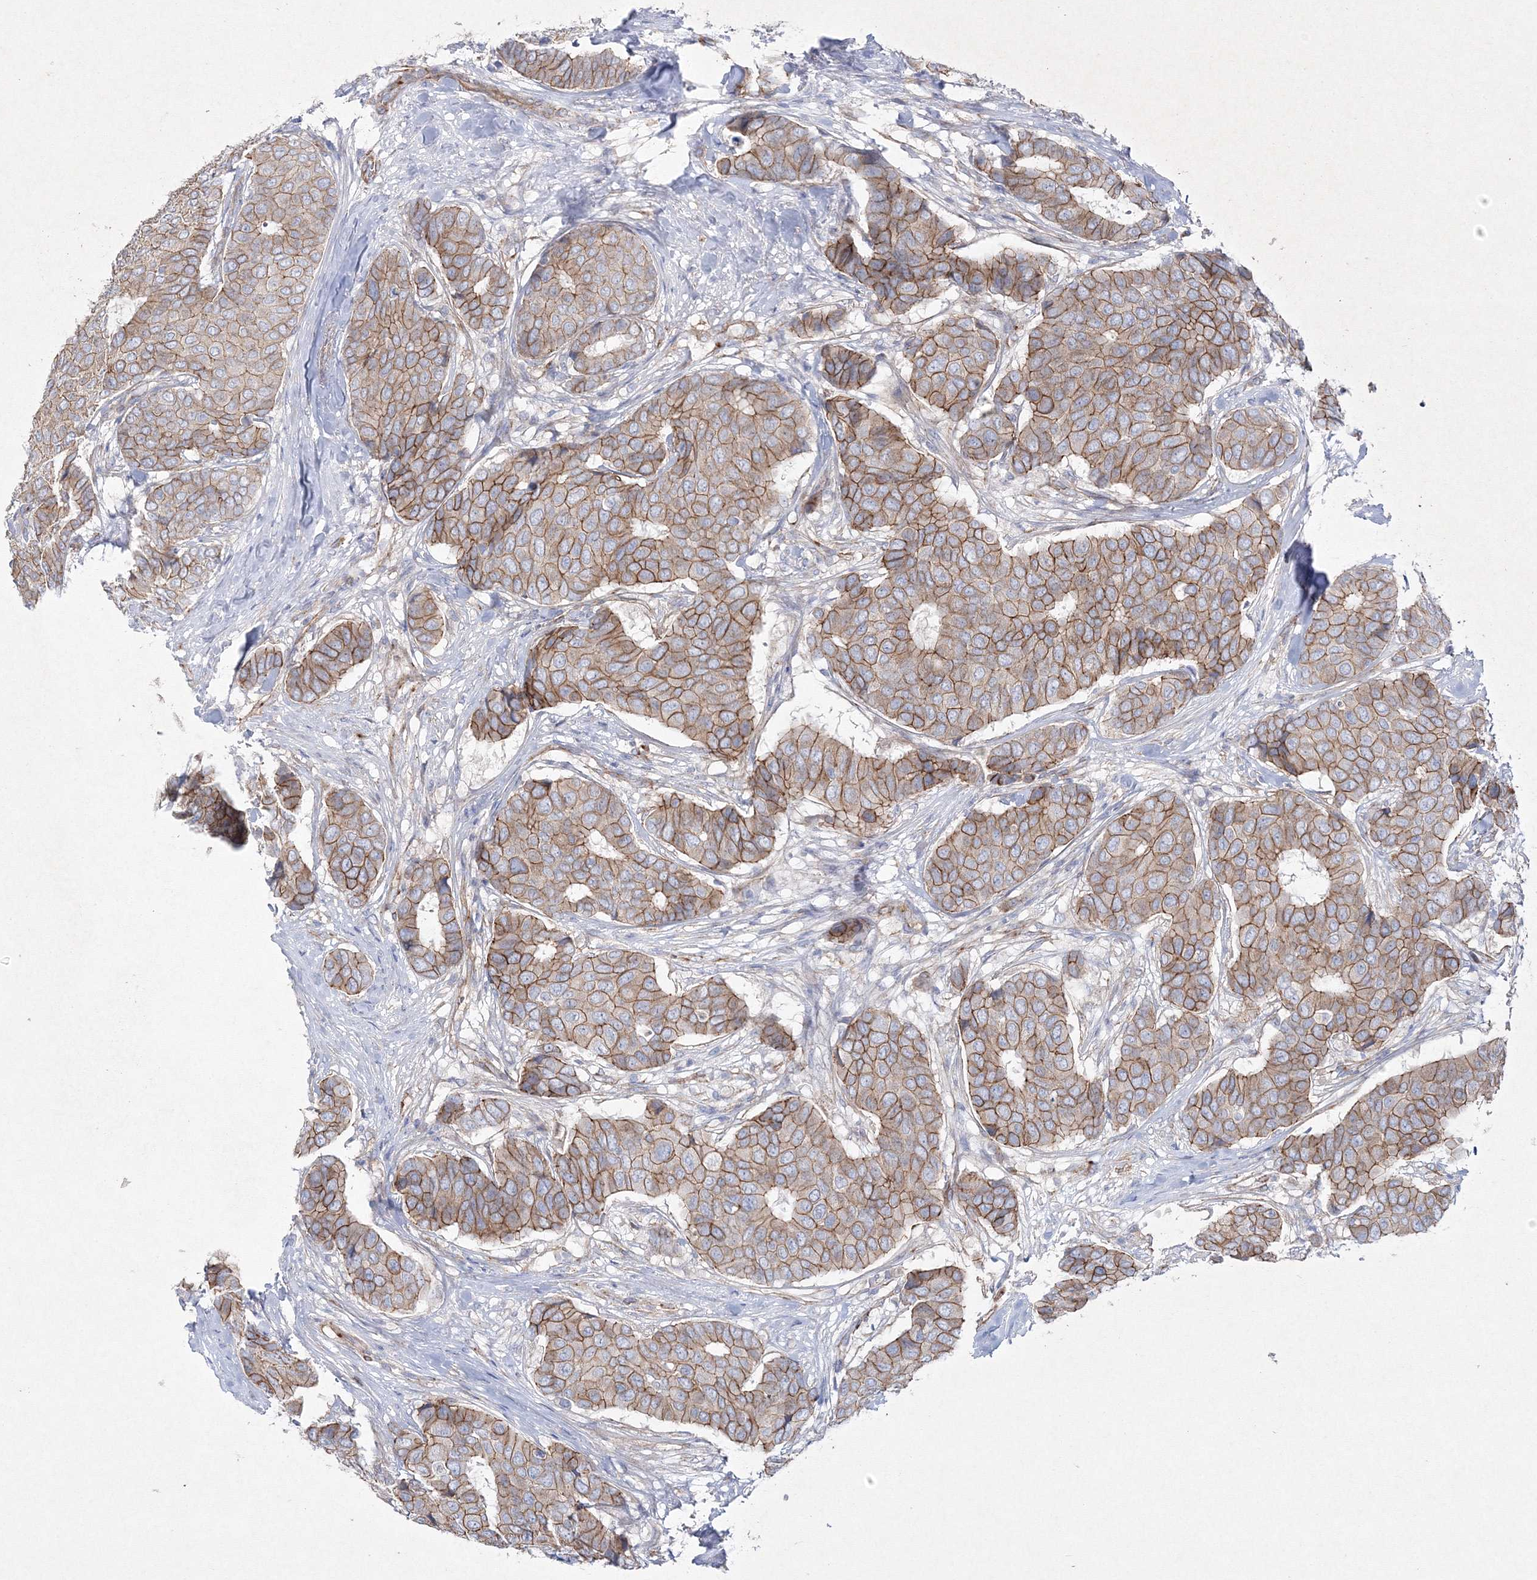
{"staining": {"intensity": "moderate", "quantity": ">75%", "location": "cytoplasmic/membranous"}, "tissue": "breast cancer", "cell_type": "Tumor cells", "image_type": "cancer", "snomed": [{"axis": "morphology", "description": "Duct carcinoma"}, {"axis": "topography", "description": "Breast"}], "caption": "This is an image of immunohistochemistry (IHC) staining of breast intraductal carcinoma, which shows moderate expression in the cytoplasmic/membranous of tumor cells.", "gene": "NAA40", "patient": {"sex": "female", "age": 75}}